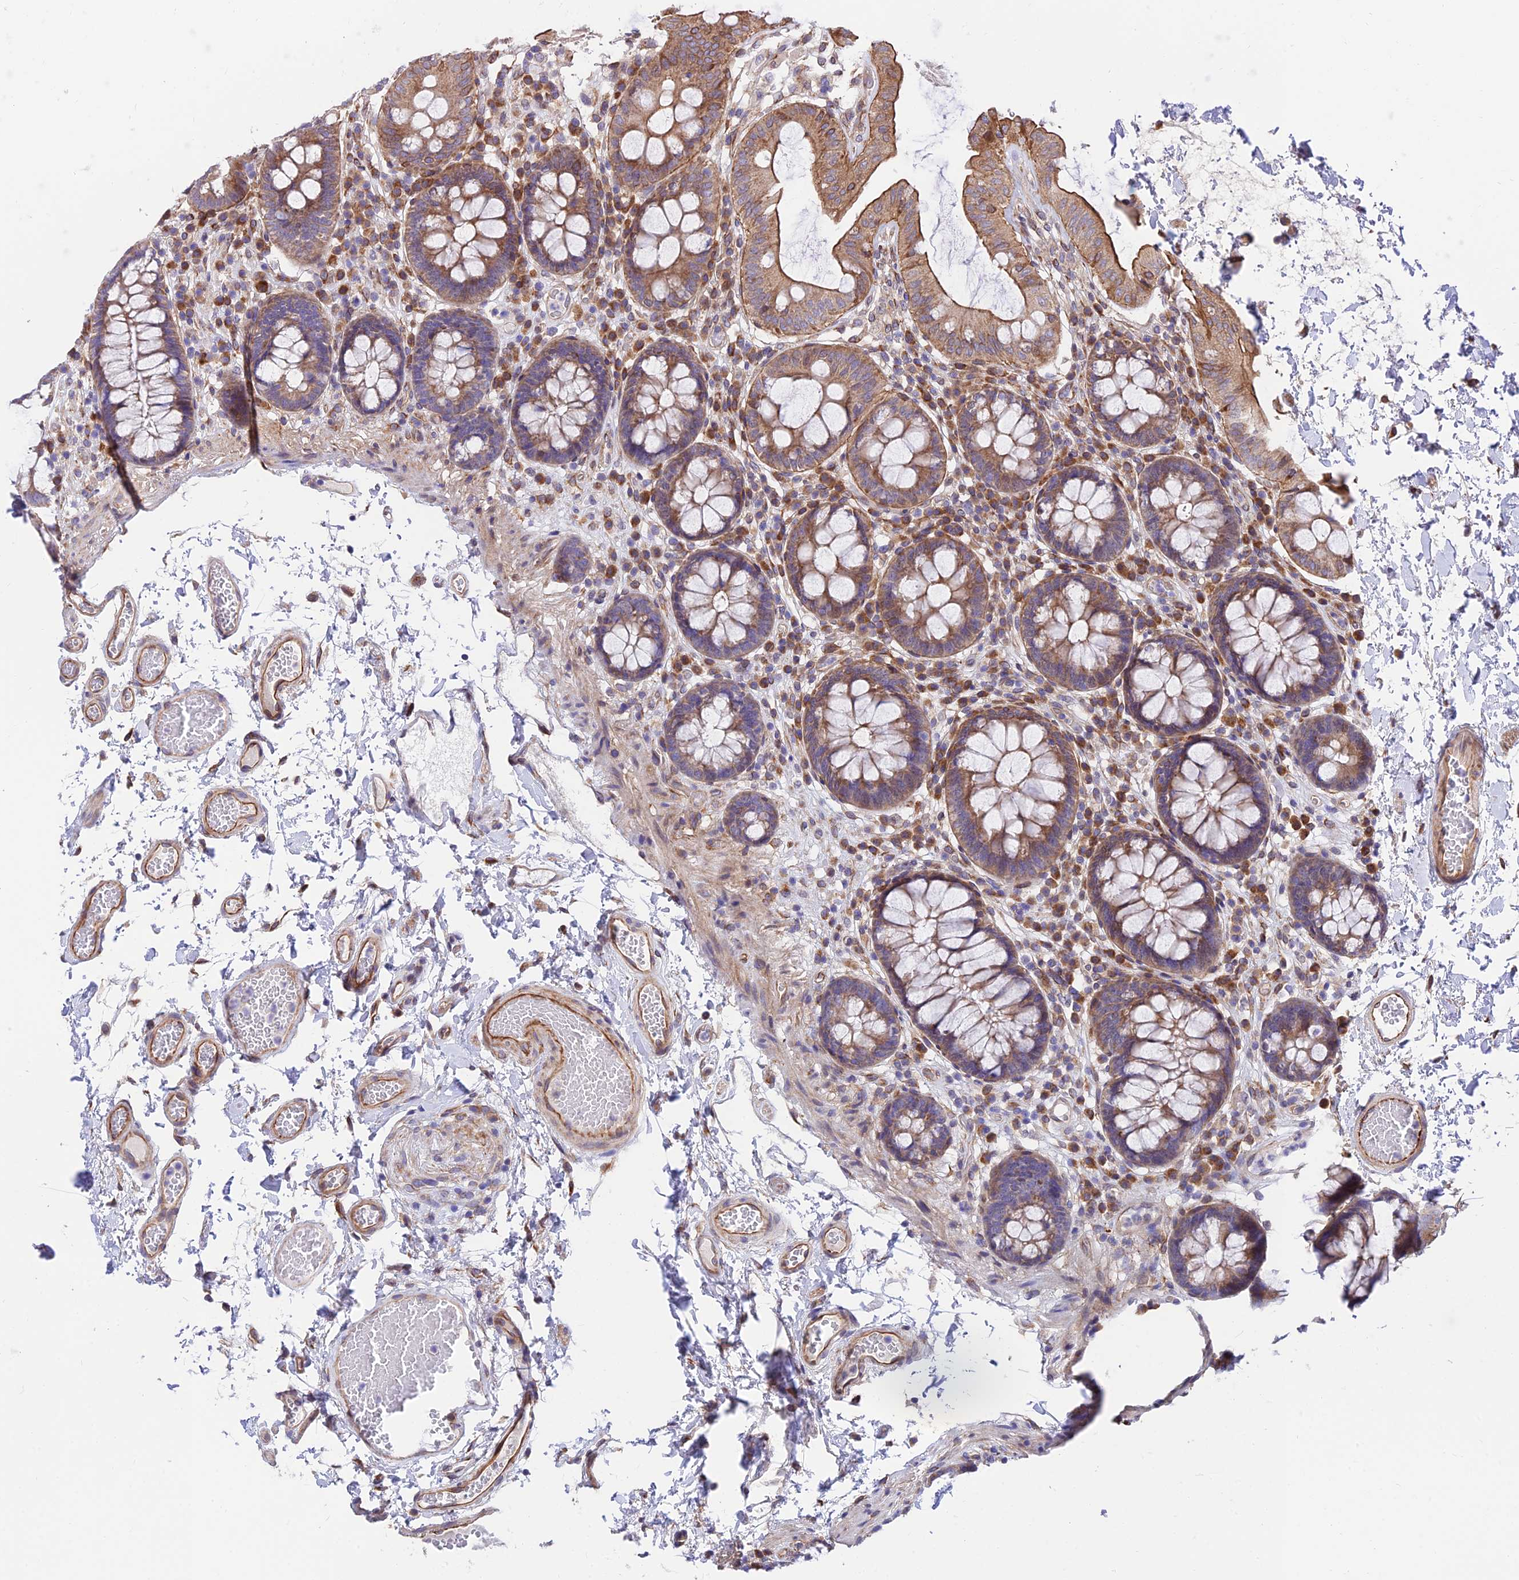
{"staining": {"intensity": "moderate", "quantity": ">75%", "location": "cytoplasmic/membranous"}, "tissue": "colon", "cell_type": "Endothelial cells", "image_type": "normal", "snomed": [{"axis": "morphology", "description": "Normal tissue, NOS"}, {"axis": "topography", "description": "Colon"}], "caption": "The photomicrograph demonstrates immunohistochemical staining of normal colon. There is moderate cytoplasmic/membranous staining is appreciated in approximately >75% of endothelial cells. The staining is performed using DAB (3,3'-diaminobenzidine) brown chromogen to label protein expression. The nuclei are counter-stained blue using hematoxylin.", "gene": "EXOC3L4", "patient": {"sex": "male", "age": 84}}